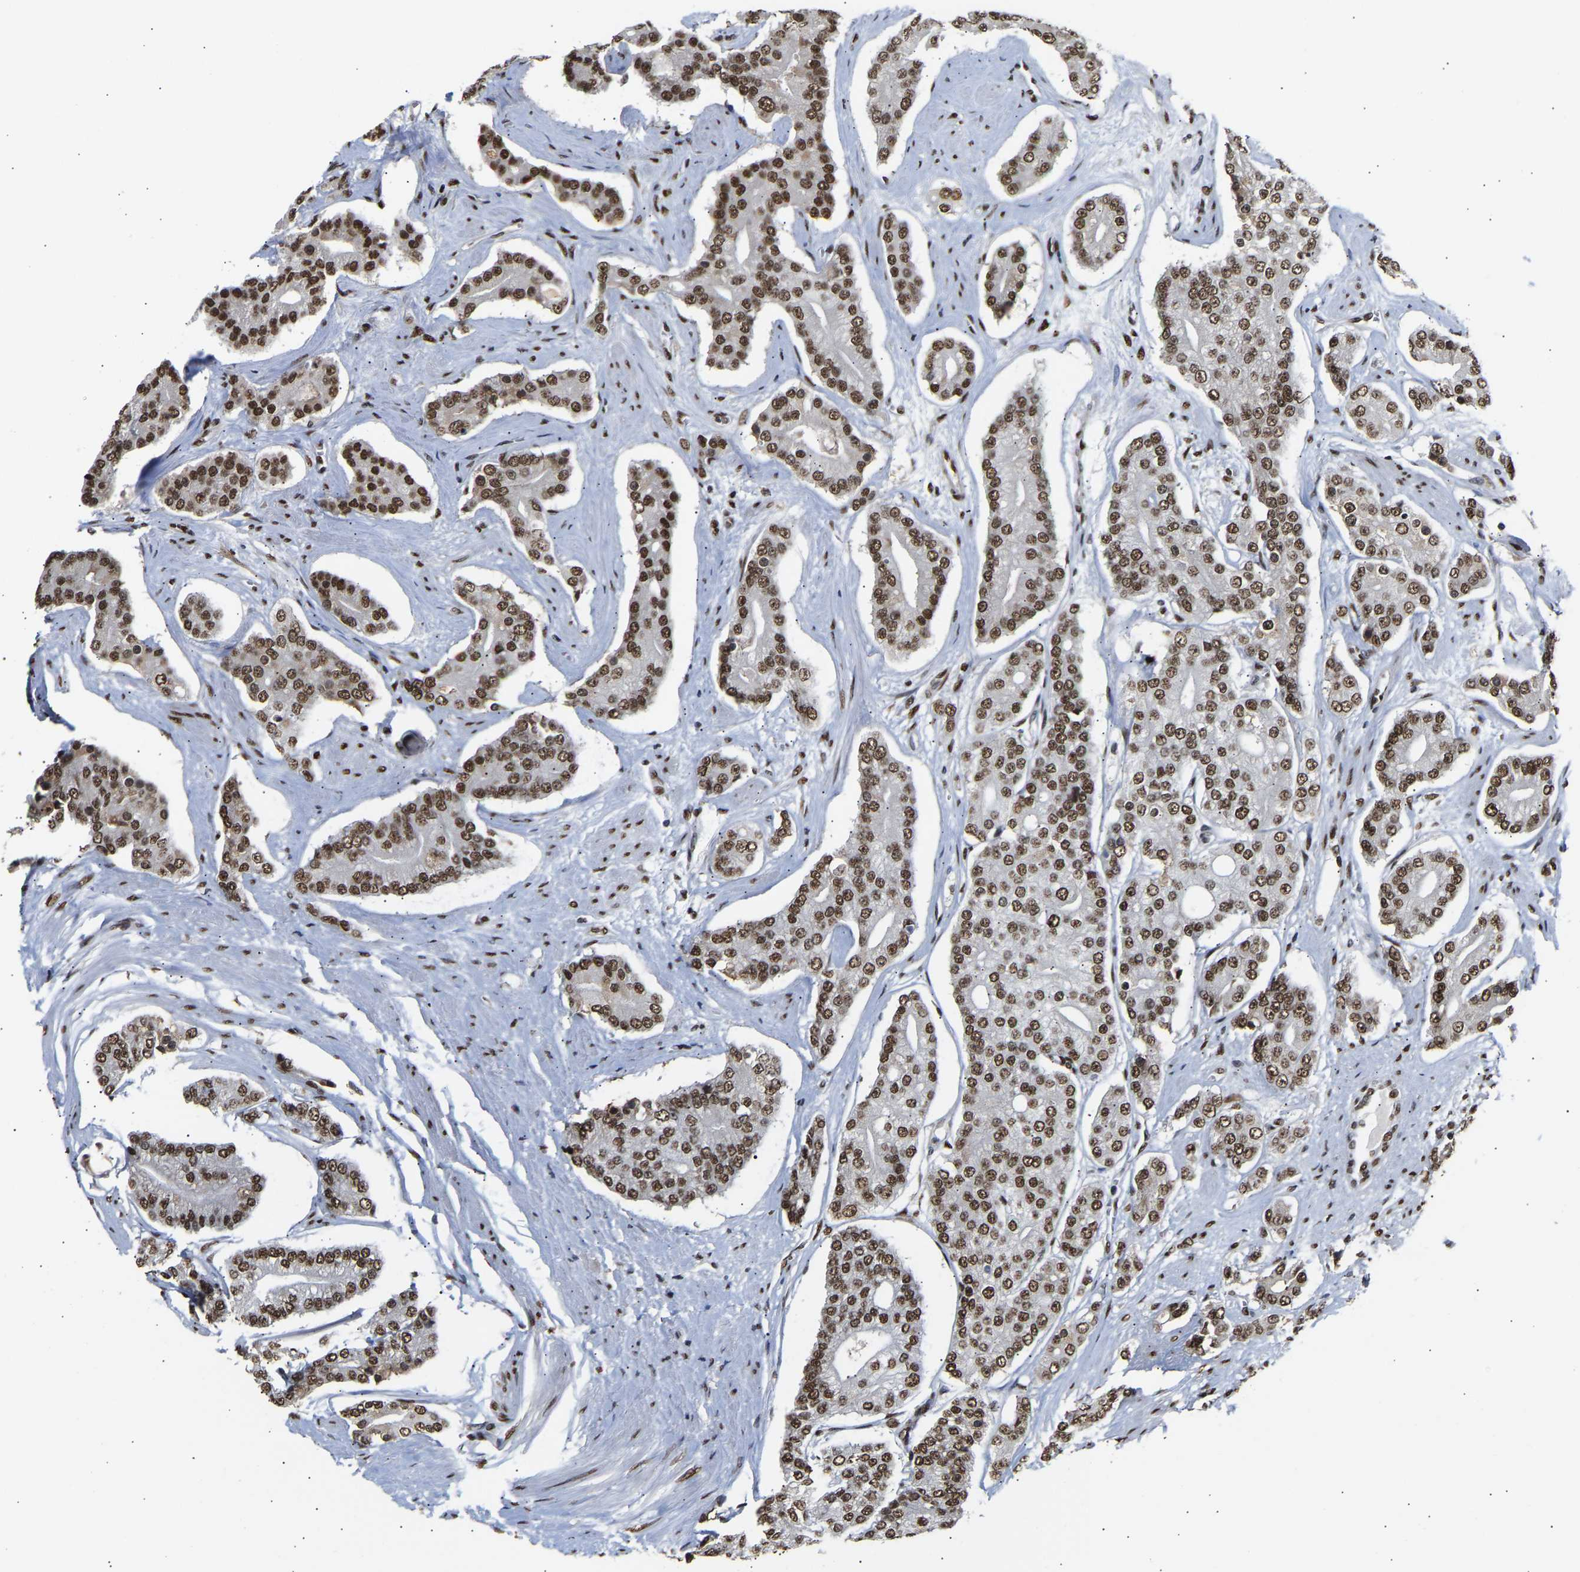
{"staining": {"intensity": "strong", "quantity": ">75%", "location": "nuclear"}, "tissue": "prostate cancer", "cell_type": "Tumor cells", "image_type": "cancer", "snomed": [{"axis": "morphology", "description": "Adenocarcinoma, High grade"}, {"axis": "topography", "description": "Prostate"}], "caption": "There is high levels of strong nuclear staining in tumor cells of prostate cancer, as demonstrated by immunohistochemical staining (brown color).", "gene": "PSIP1", "patient": {"sex": "male", "age": 71}}